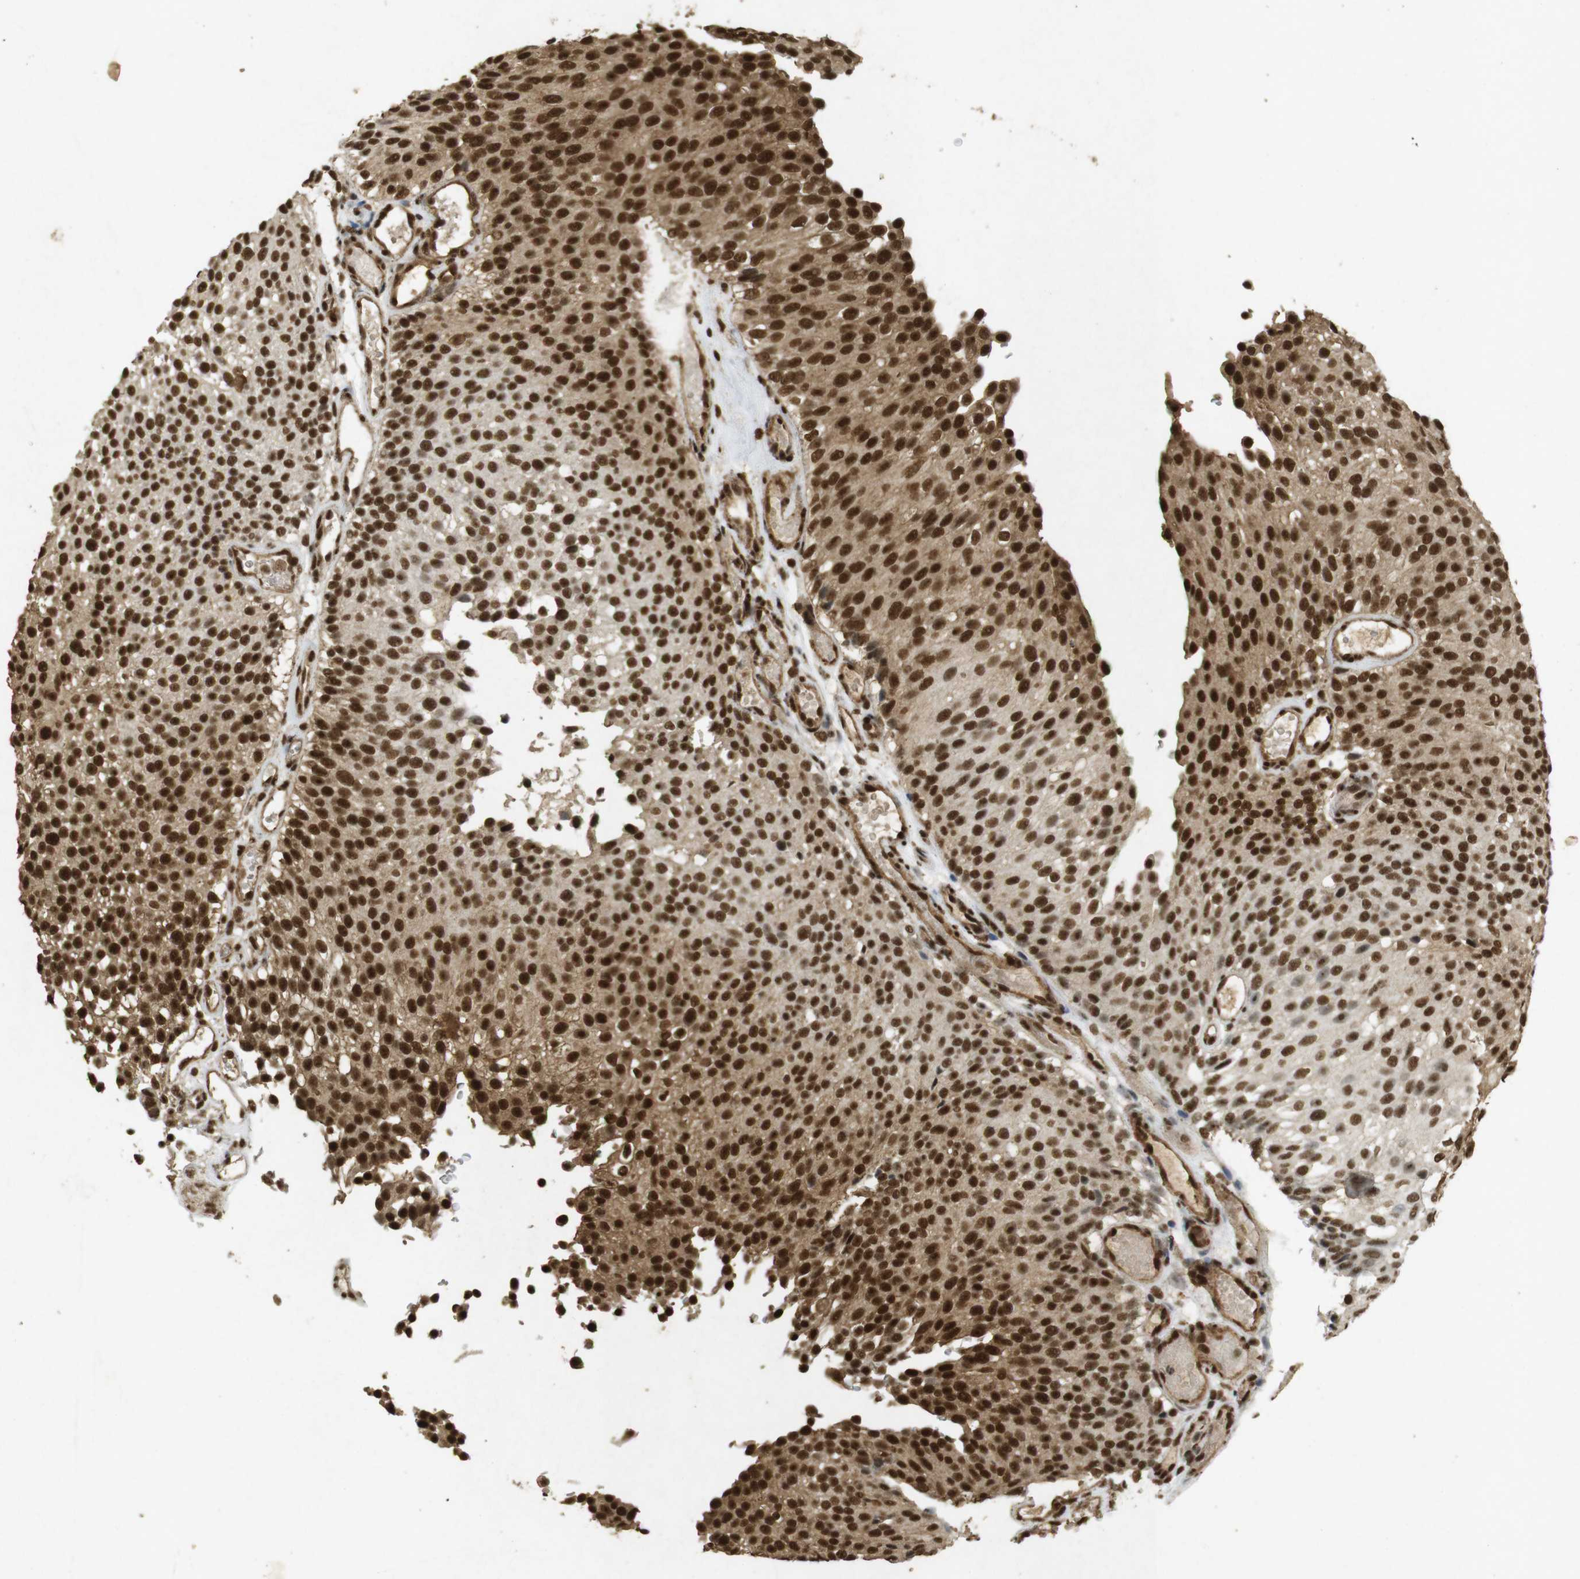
{"staining": {"intensity": "strong", "quantity": ">75%", "location": "cytoplasmic/membranous,nuclear"}, "tissue": "urothelial cancer", "cell_type": "Tumor cells", "image_type": "cancer", "snomed": [{"axis": "morphology", "description": "Urothelial carcinoma, Low grade"}, {"axis": "topography", "description": "Urinary bladder"}], "caption": "Protein expression analysis of human urothelial carcinoma (low-grade) reveals strong cytoplasmic/membranous and nuclear expression in about >75% of tumor cells.", "gene": "GATA4", "patient": {"sex": "male", "age": 78}}